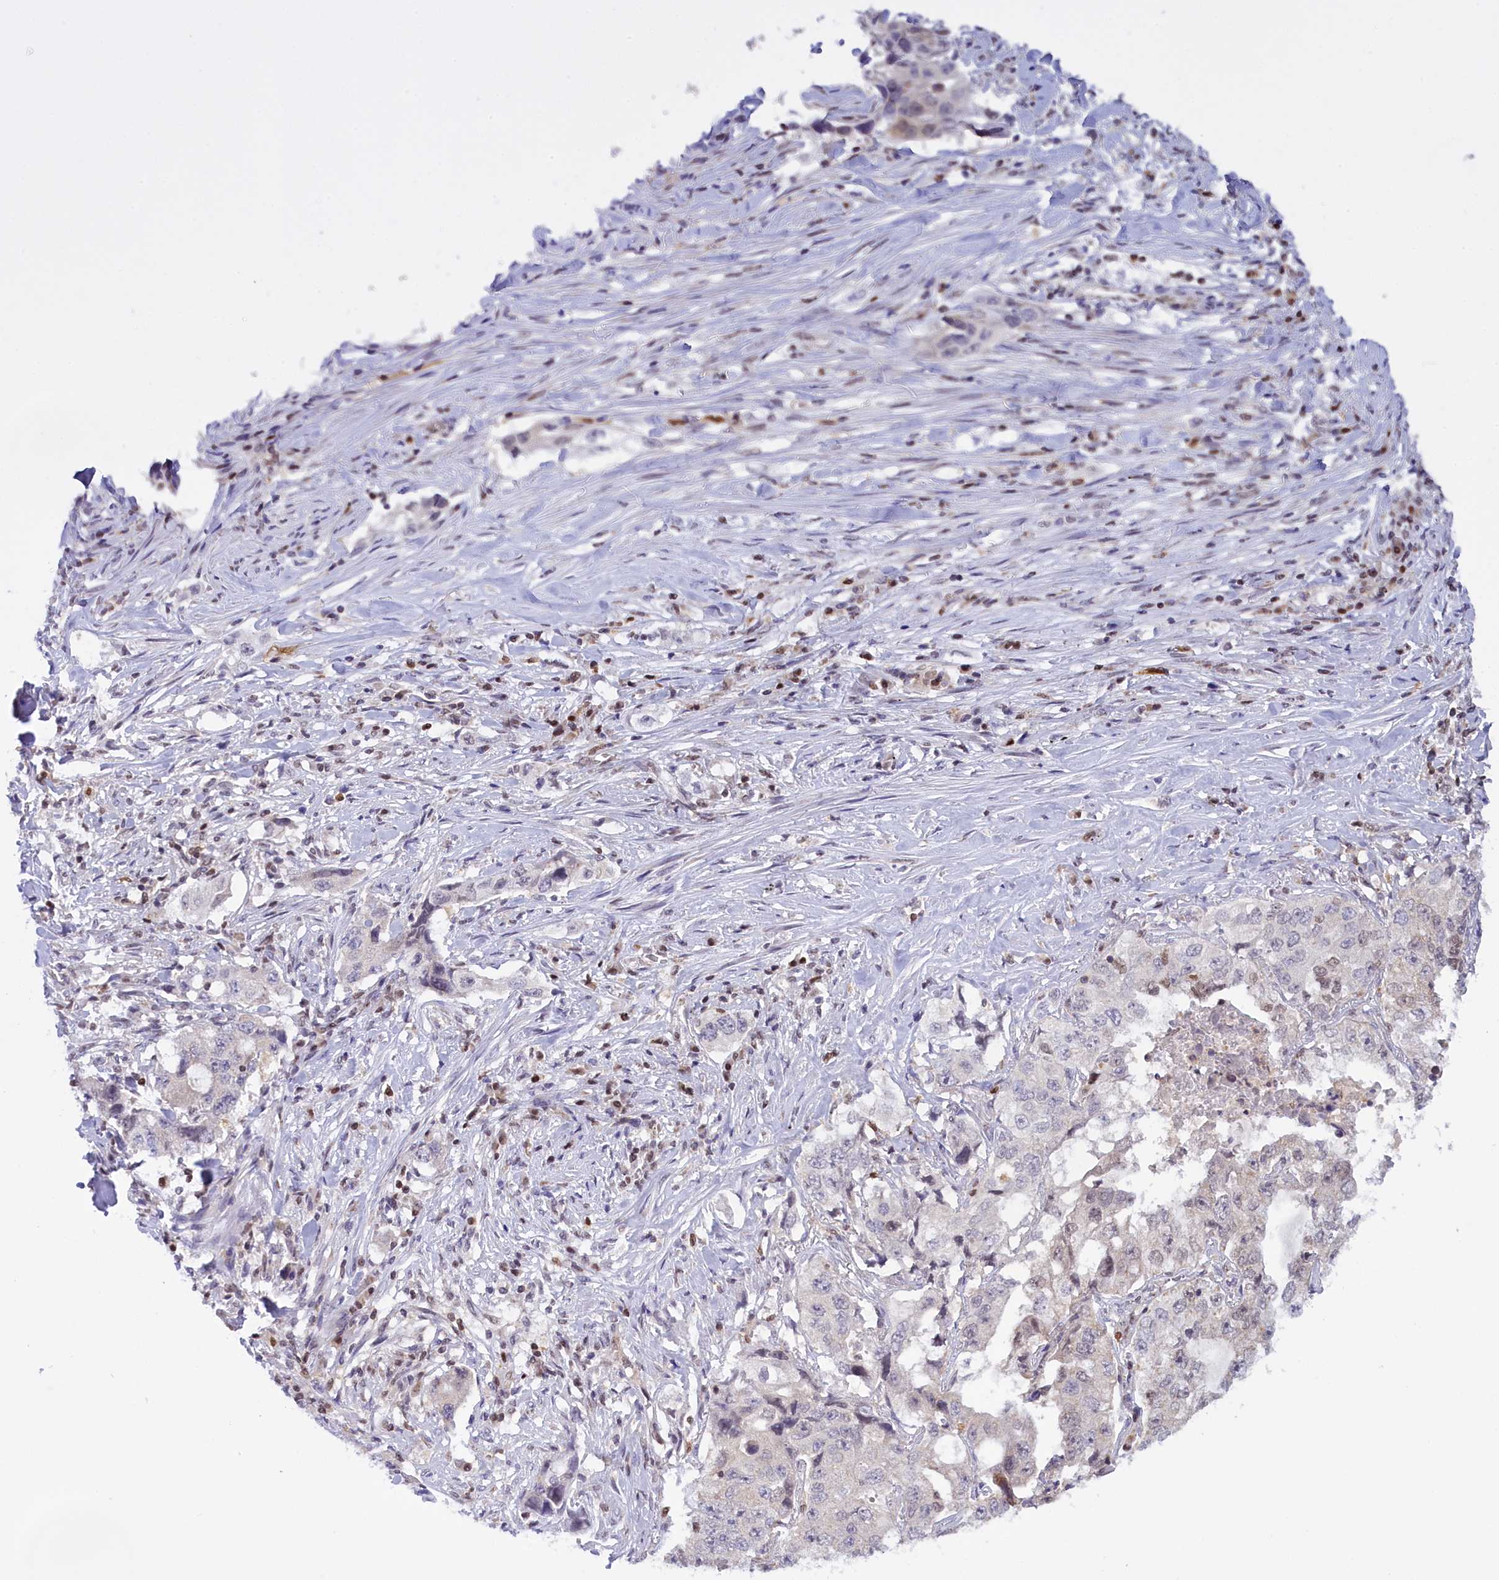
{"staining": {"intensity": "negative", "quantity": "none", "location": "none"}, "tissue": "lung cancer", "cell_type": "Tumor cells", "image_type": "cancer", "snomed": [{"axis": "morphology", "description": "Adenocarcinoma, NOS"}, {"axis": "topography", "description": "Lung"}], "caption": "This is an immunohistochemistry (IHC) photomicrograph of human lung adenocarcinoma. There is no expression in tumor cells.", "gene": "IZUMO2", "patient": {"sex": "female", "age": 51}}